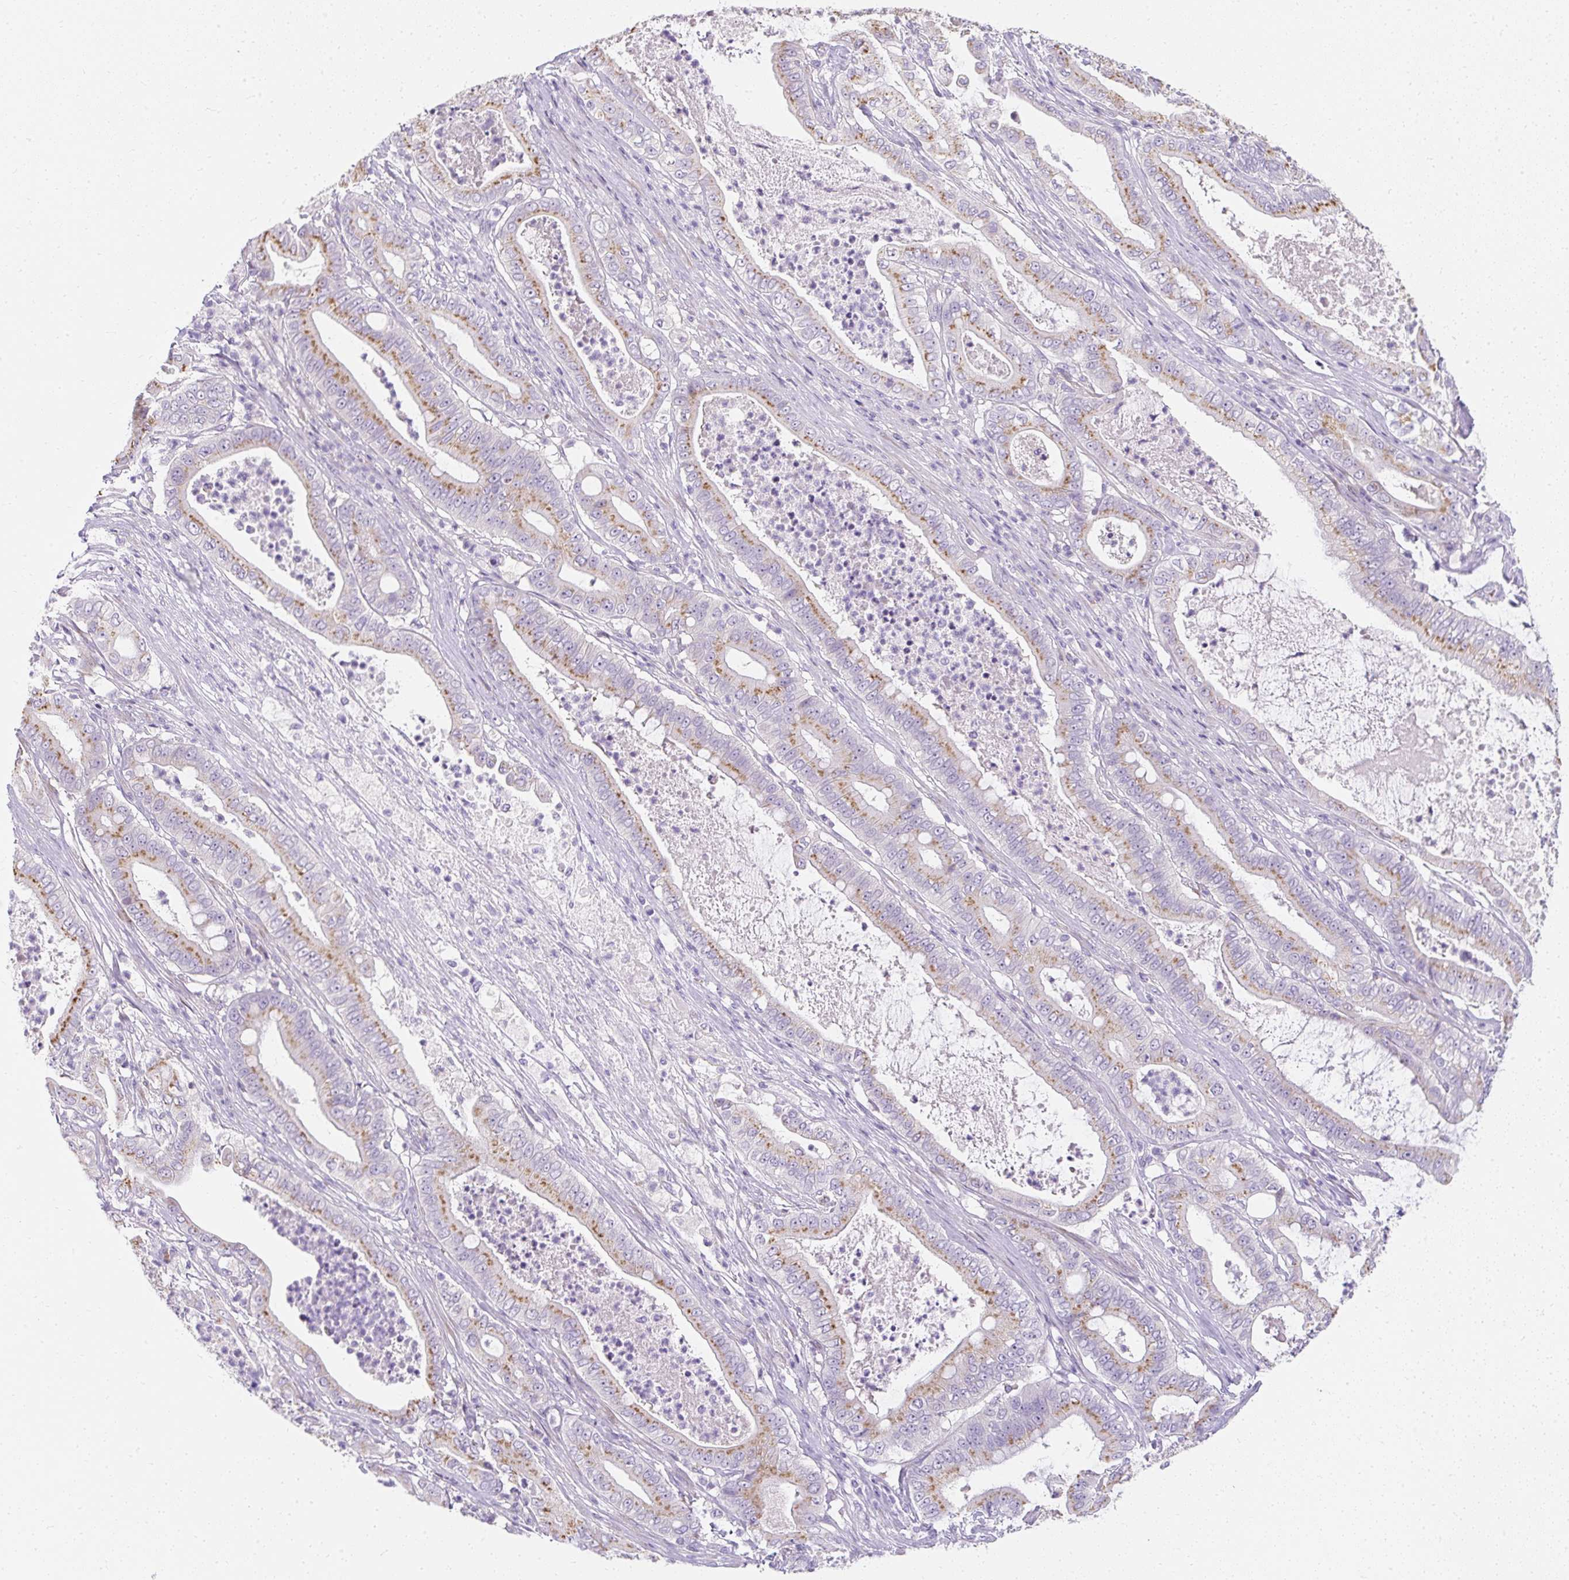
{"staining": {"intensity": "moderate", "quantity": ">75%", "location": "cytoplasmic/membranous"}, "tissue": "pancreatic cancer", "cell_type": "Tumor cells", "image_type": "cancer", "snomed": [{"axis": "morphology", "description": "Adenocarcinoma, NOS"}, {"axis": "topography", "description": "Pancreas"}], "caption": "Pancreatic cancer (adenocarcinoma) was stained to show a protein in brown. There is medium levels of moderate cytoplasmic/membranous positivity in about >75% of tumor cells.", "gene": "DTX4", "patient": {"sex": "male", "age": 71}}